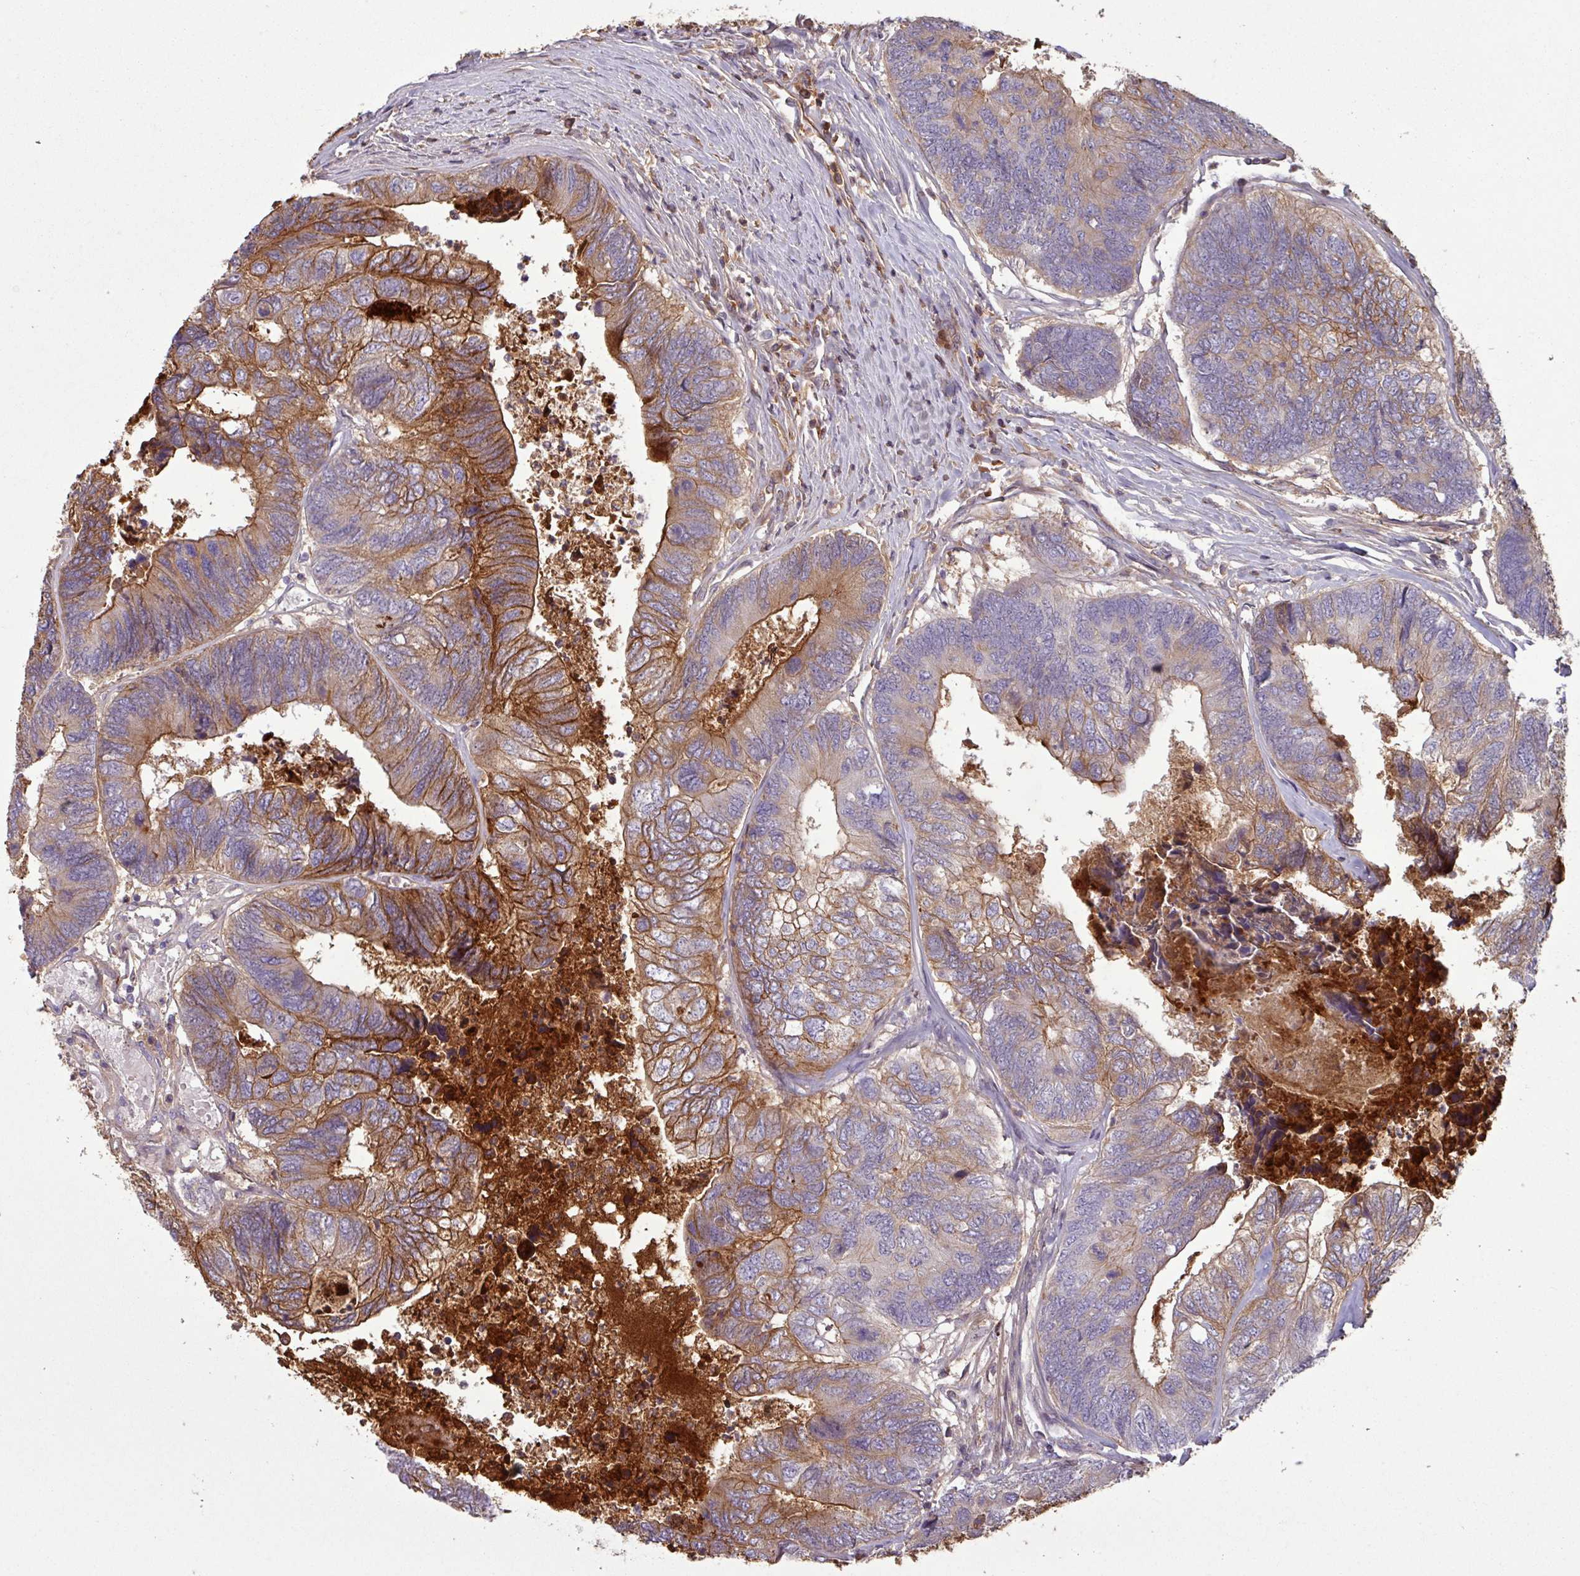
{"staining": {"intensity": "moderate", "quantity": "25%-75%", "location": "cytoplasmic/membranous"}, "tissue": "colorectal cancer", "cell_type": "Tumor cells", "image_type": "cancer", "snomed": [{"axis": "morphology", "description": "Adenocarcinoma, NOS"}, {"axis": "topography", "description": "Colon"}], "caption": "A photomicrograph showing moderate cytoplasmic/membranous staining in about 25%-75% of tumor cells in colorectal cancer (adenocarcinoma), as visualized by brown immunohistochemical staining.", "gene": "C4B", "patient": {"sex": "female", "age": 67}}